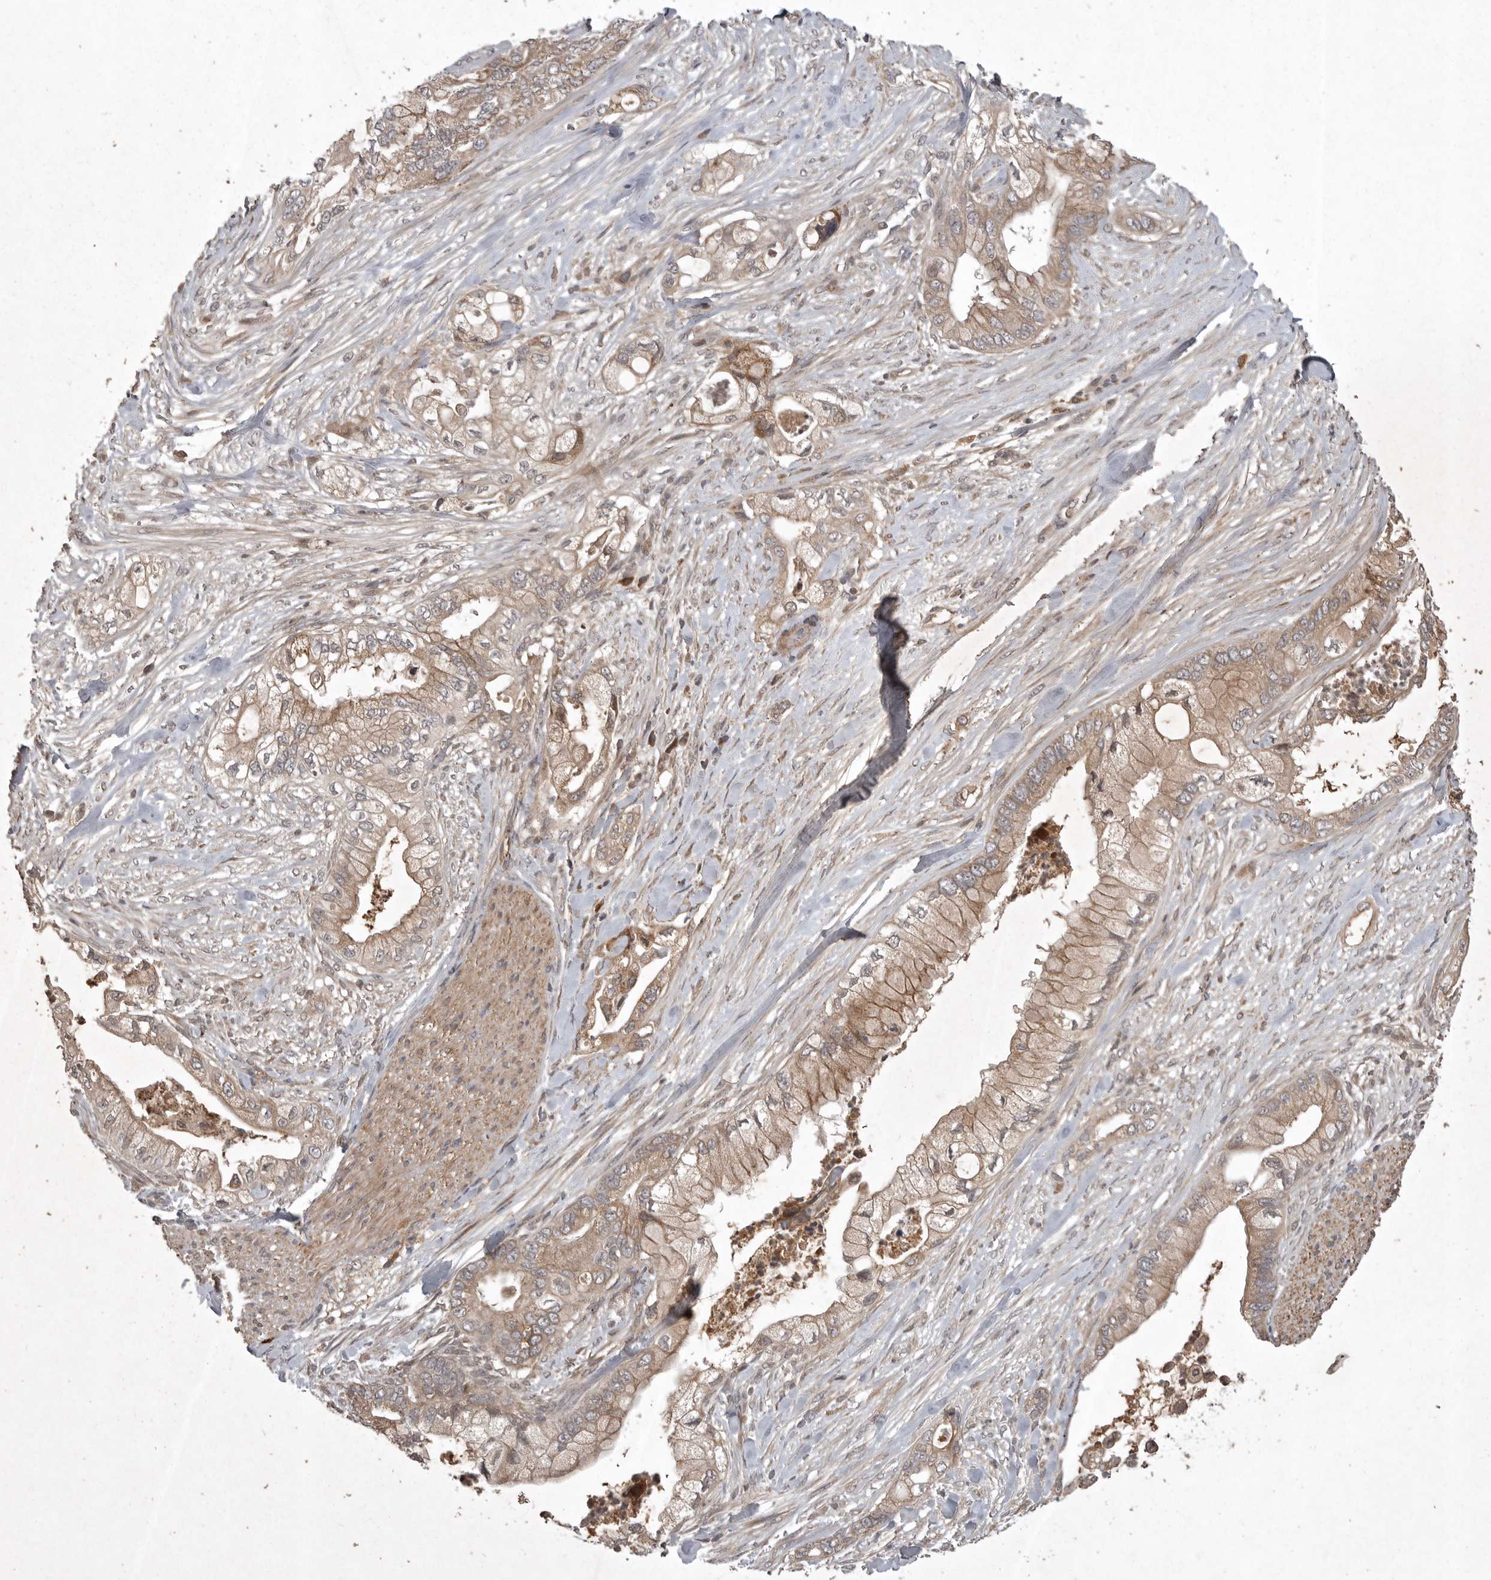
{"staining": {"intensity": "weak", "quantity": "25%-75%", "location": "cytoplasmic/membranous"}, "tissue": "pancreatic cancer", "cell_type": "Tumor cells", "image_type": "cancer", "snomed": [{"axis": "morphology", "description": "Adenocarcinoma, NOS"}, {"axis": "topography", "description": "Pancreas"}], "caption": "A brown stain highlights weak cytoplasmic/membranous positivity of a protein in human pancreatic cancer (adenocarcinoma) tumor cells. The protein is stained brown, and the nuclei are stained in blue (DAB (3,3'-diaminobenzidine) IHC with brightfield microscopy, high magnification).", "gene": "GPR31", "patient": {"sex": "male", "age": 53}}